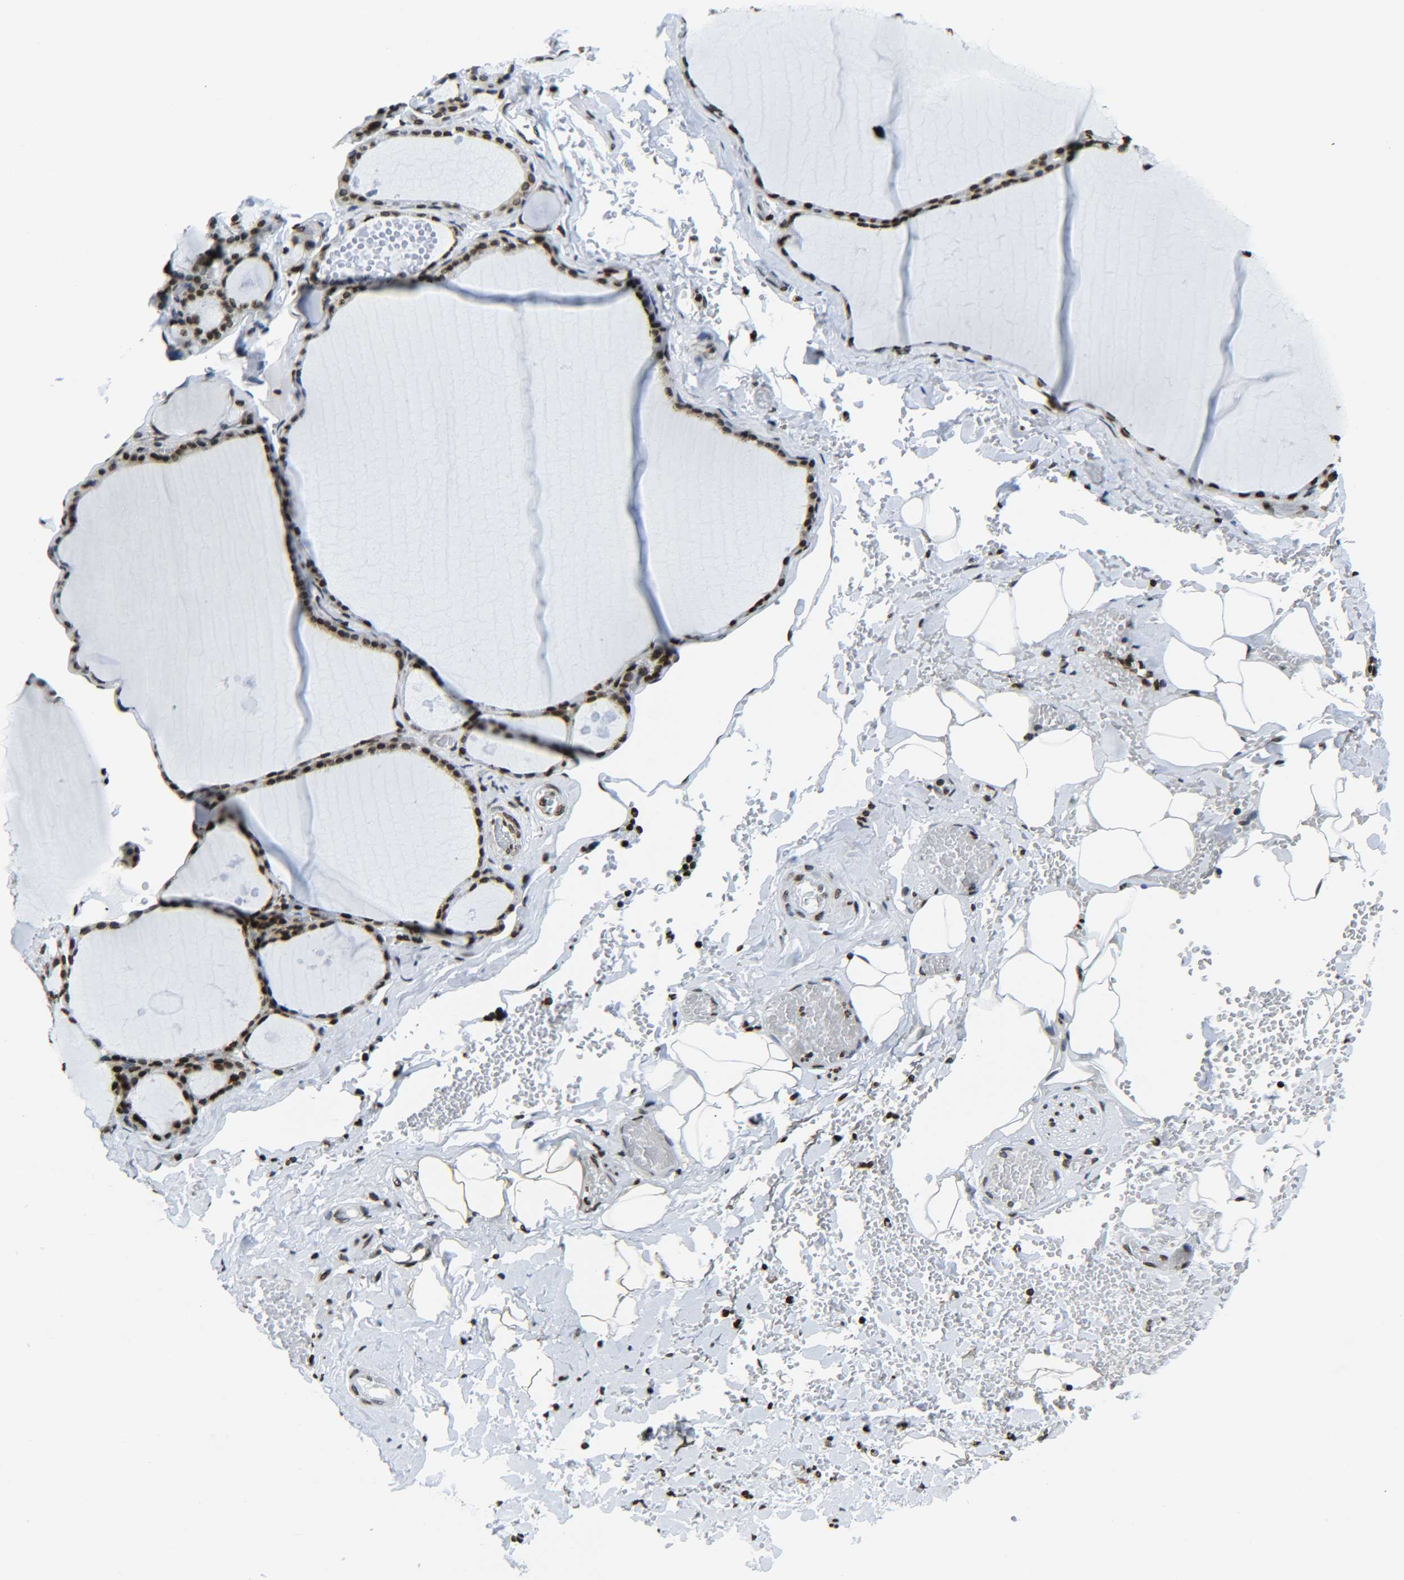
{"staining": {"intensity": "strong", "quantity": ">75%", "location": "nuclear"}, "tissue": "thyroid gland", "cell_type": "Glandular cells", "image_type": "normal", "snomed": [{"axis": "morphology", "description": "Normal tissue, NOS"}, {"axis": "topography", "description": "Thyroid gland"}], "caption": "Immunohistochemistry photomicrograph of benign thyroid gland: thyroid gland stained using immunohistochemistry (IHC) exhibits high levels of strong protein expression localized specifically in the nuclear of glandular cells, appearing as a nuclear brown color.", "gene": "H2AX", "patient": {"sex": "male", "age": 56}}